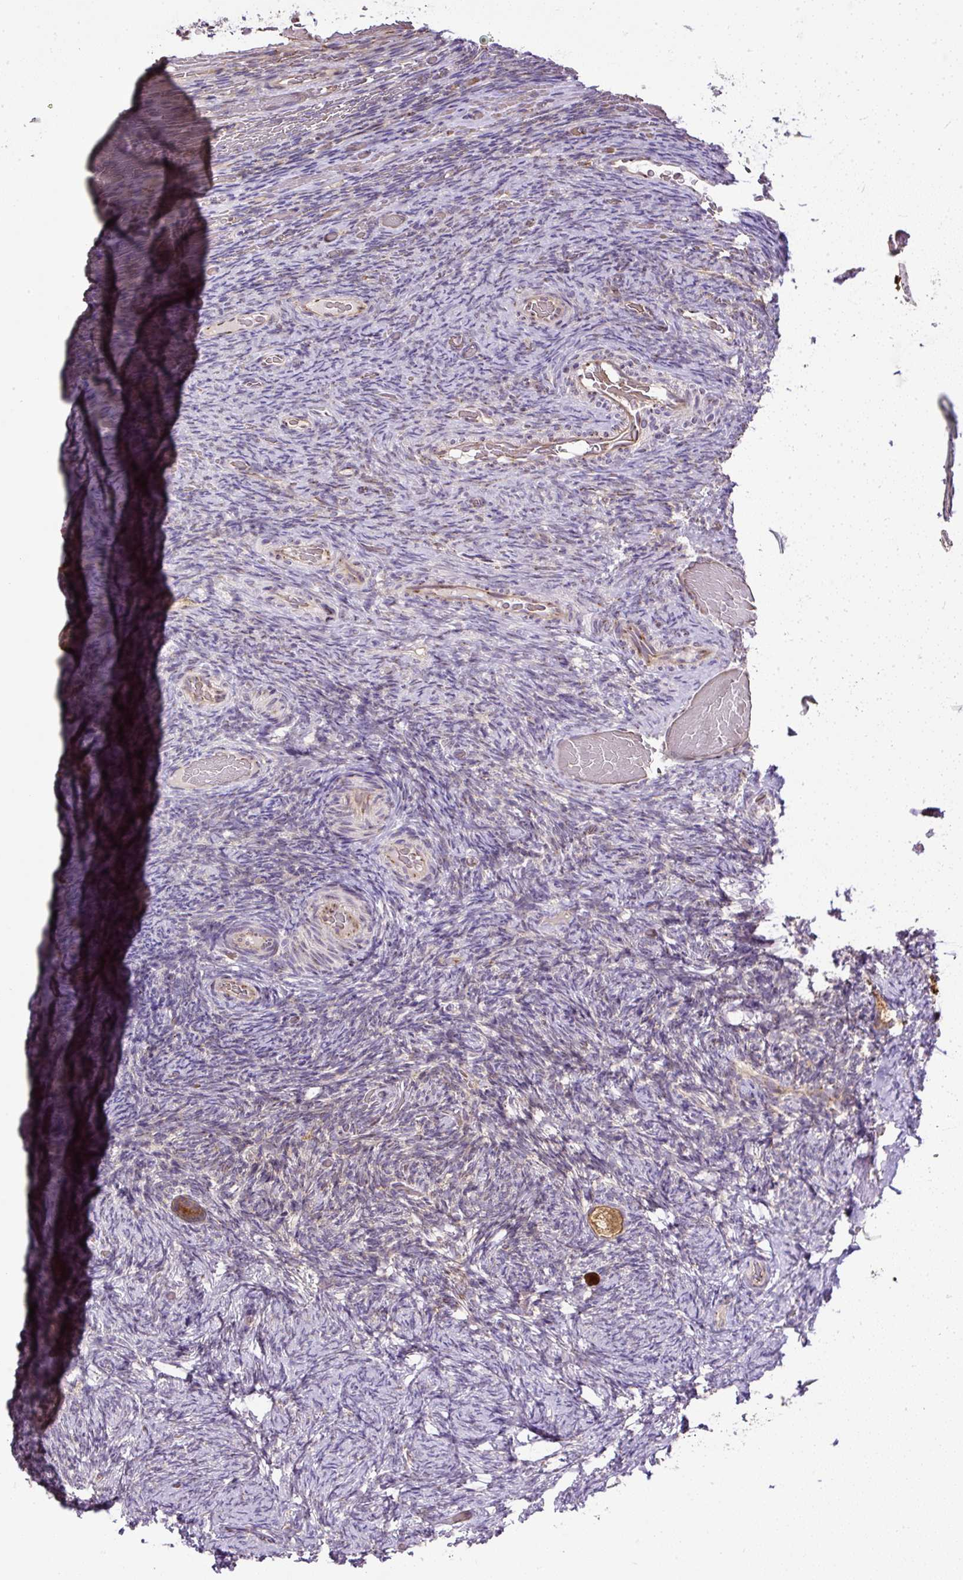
{"staining": {"intensity": "moderate", "quantity": ">75%", "location": "cytoplasmic/membranous"}, "tissue": "ovary", "cell_type": "Follicle cells", "image_type": "normal", "snomed": [{"axis": "morphology", "description": "Normal tissue, NOS"}, {"axis": "topography", "description": "Ovary"}], "caption": "Unremarkable ovary was stained to show a protein in brown. There is medium levels of moderate cytoplasmic/membranous staining in about >75% of follicle cells. Immunohistochemistry (ihc) stains the protein in brown and the nuclei are stained blue.", "gene": "SMC4", "patient": {"sex": "female", "age": 34}}